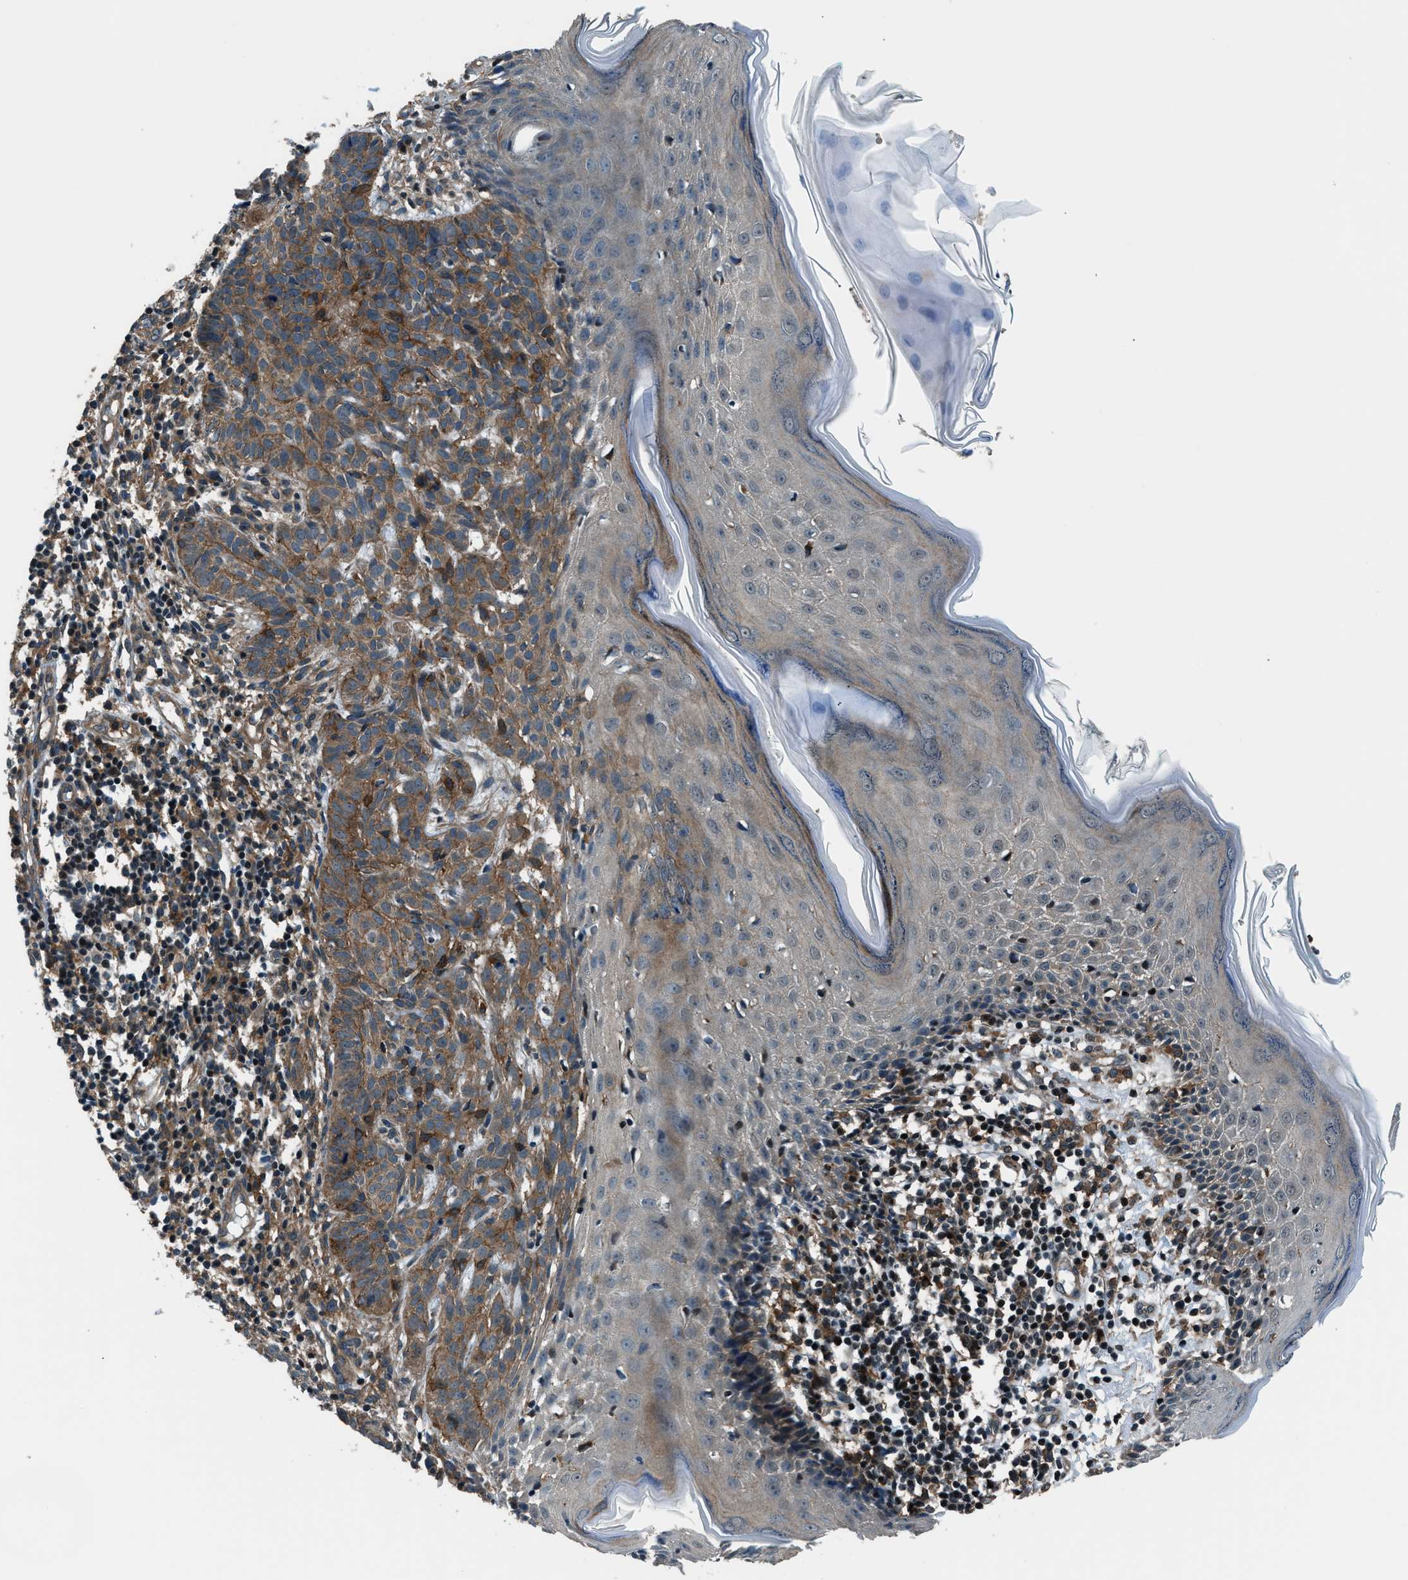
{"staining": {"intensity": "moderate", "quantity": ">75%", "location": "cytoplasmic/membranous"}, "tissue": "skin cancer", "cell_type": "Tumor cells", "image_type": "cancer", "snomed": [{"axis": "morphology", "description": "Basal cell carcinoma"}, {"axis": "topography", "description": "Skin"}], "caption": "Protein expression analysis of skin cancer demonstrates moderate cytoplasmic/membranous positivity in about >75% of tumor cells.", "gene": "ARHGEF11", "patient": {"sex": "male", "age": 60}}